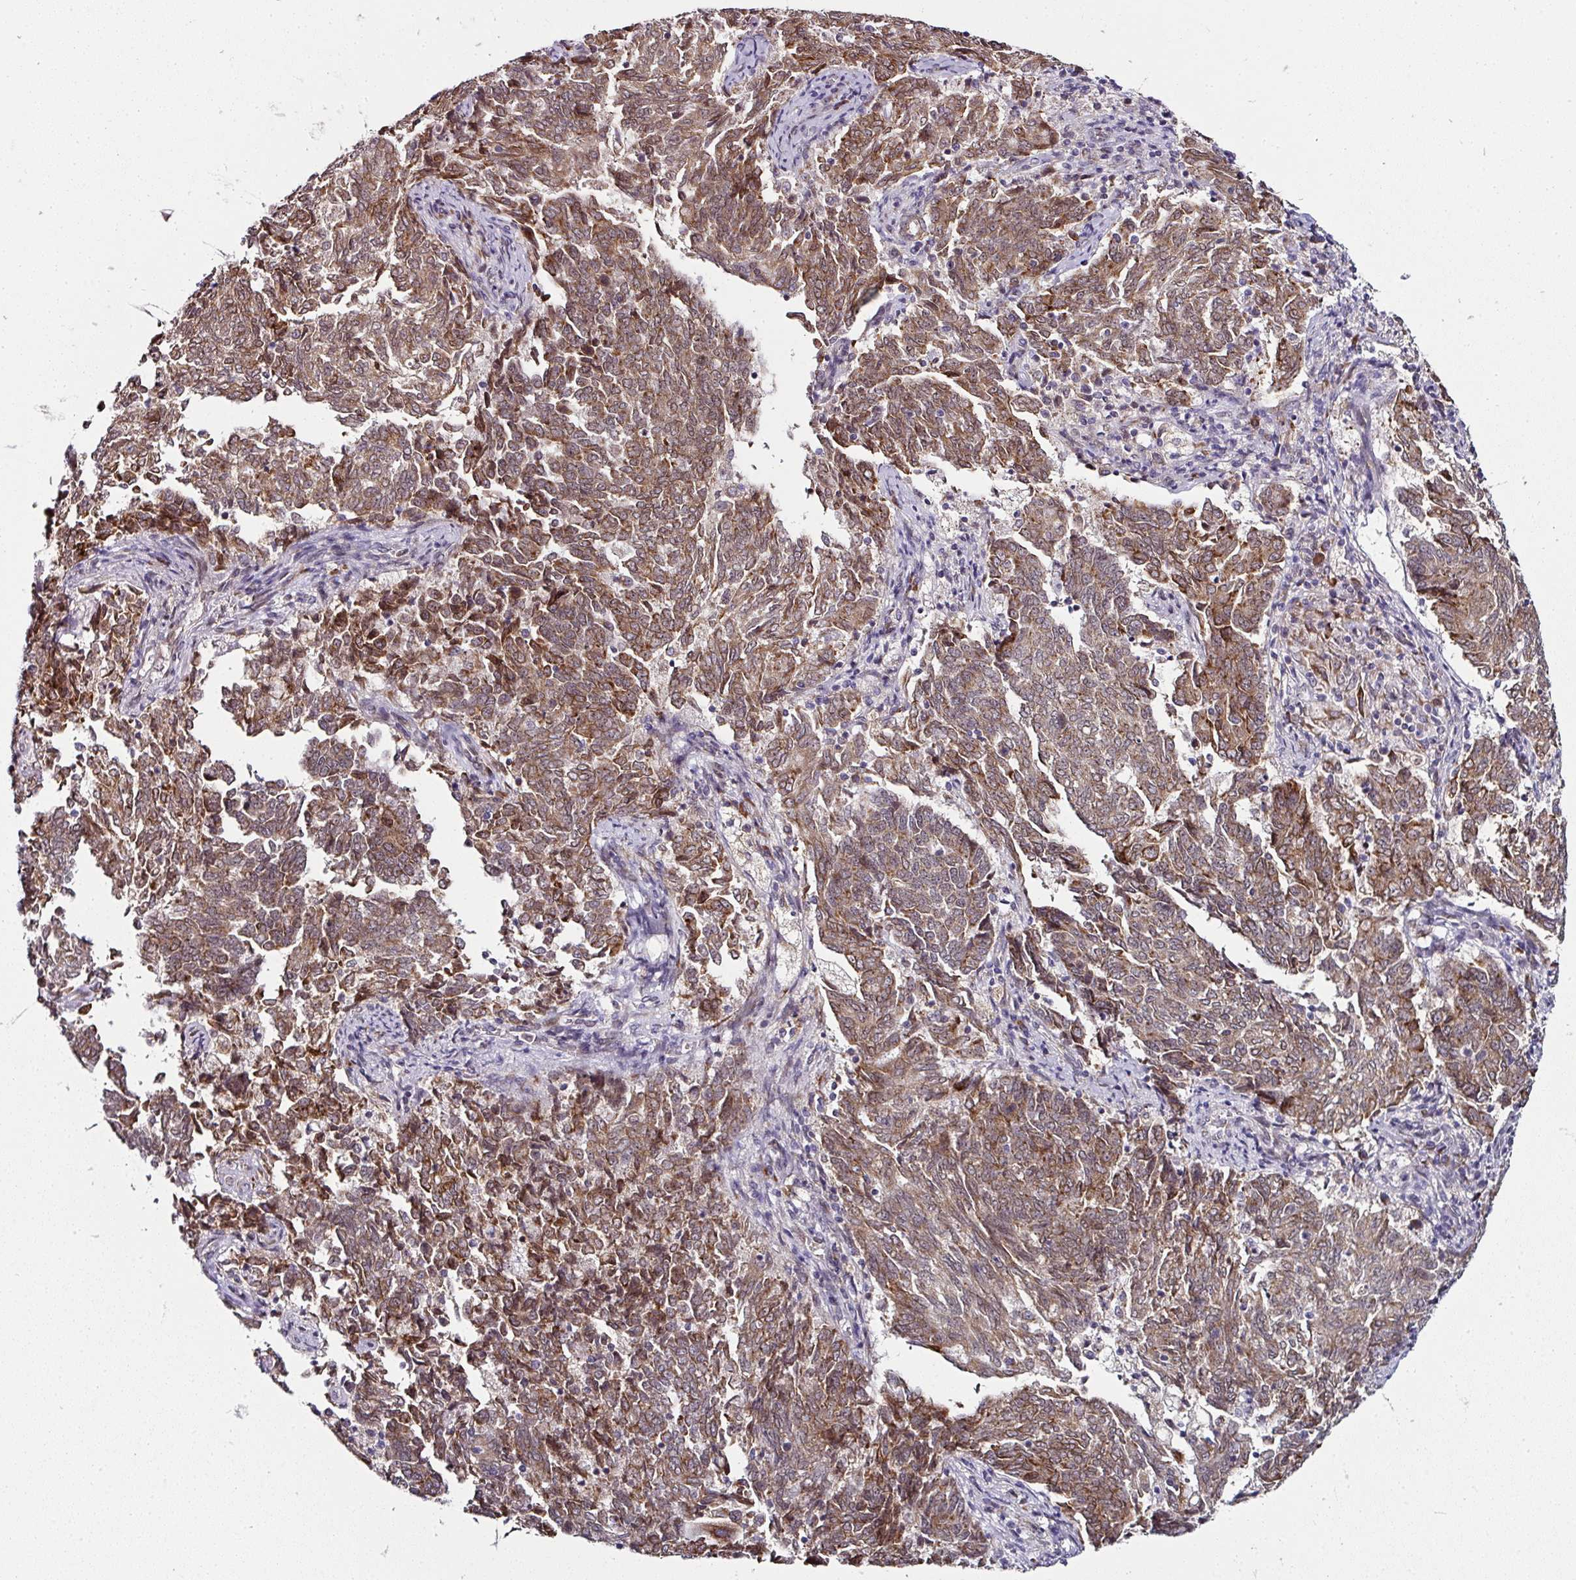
{"staining": {"intensity": "moderate", "quantity": ">75%", "location": "cytoplasmic/membranous"}, "tissue": "endometrial cancer", "cell_type": "Tumor cells", "image_type": "cancer", "snomed": [{"axis": "morphology", "description": "Adenocarcinoma, NOS"}, {"axis": "topography", "description": "Endometrium"}], "caption": "IHC of human adenocarcinoma (endometrial) demonstrates medium levels of moderate cytoplasmic/membranous positivity in about >75% of tumor cells. Nuclei are stained in blue.", "gene": "APOLD1", "patient": {"sex": "female", "age": 80}}